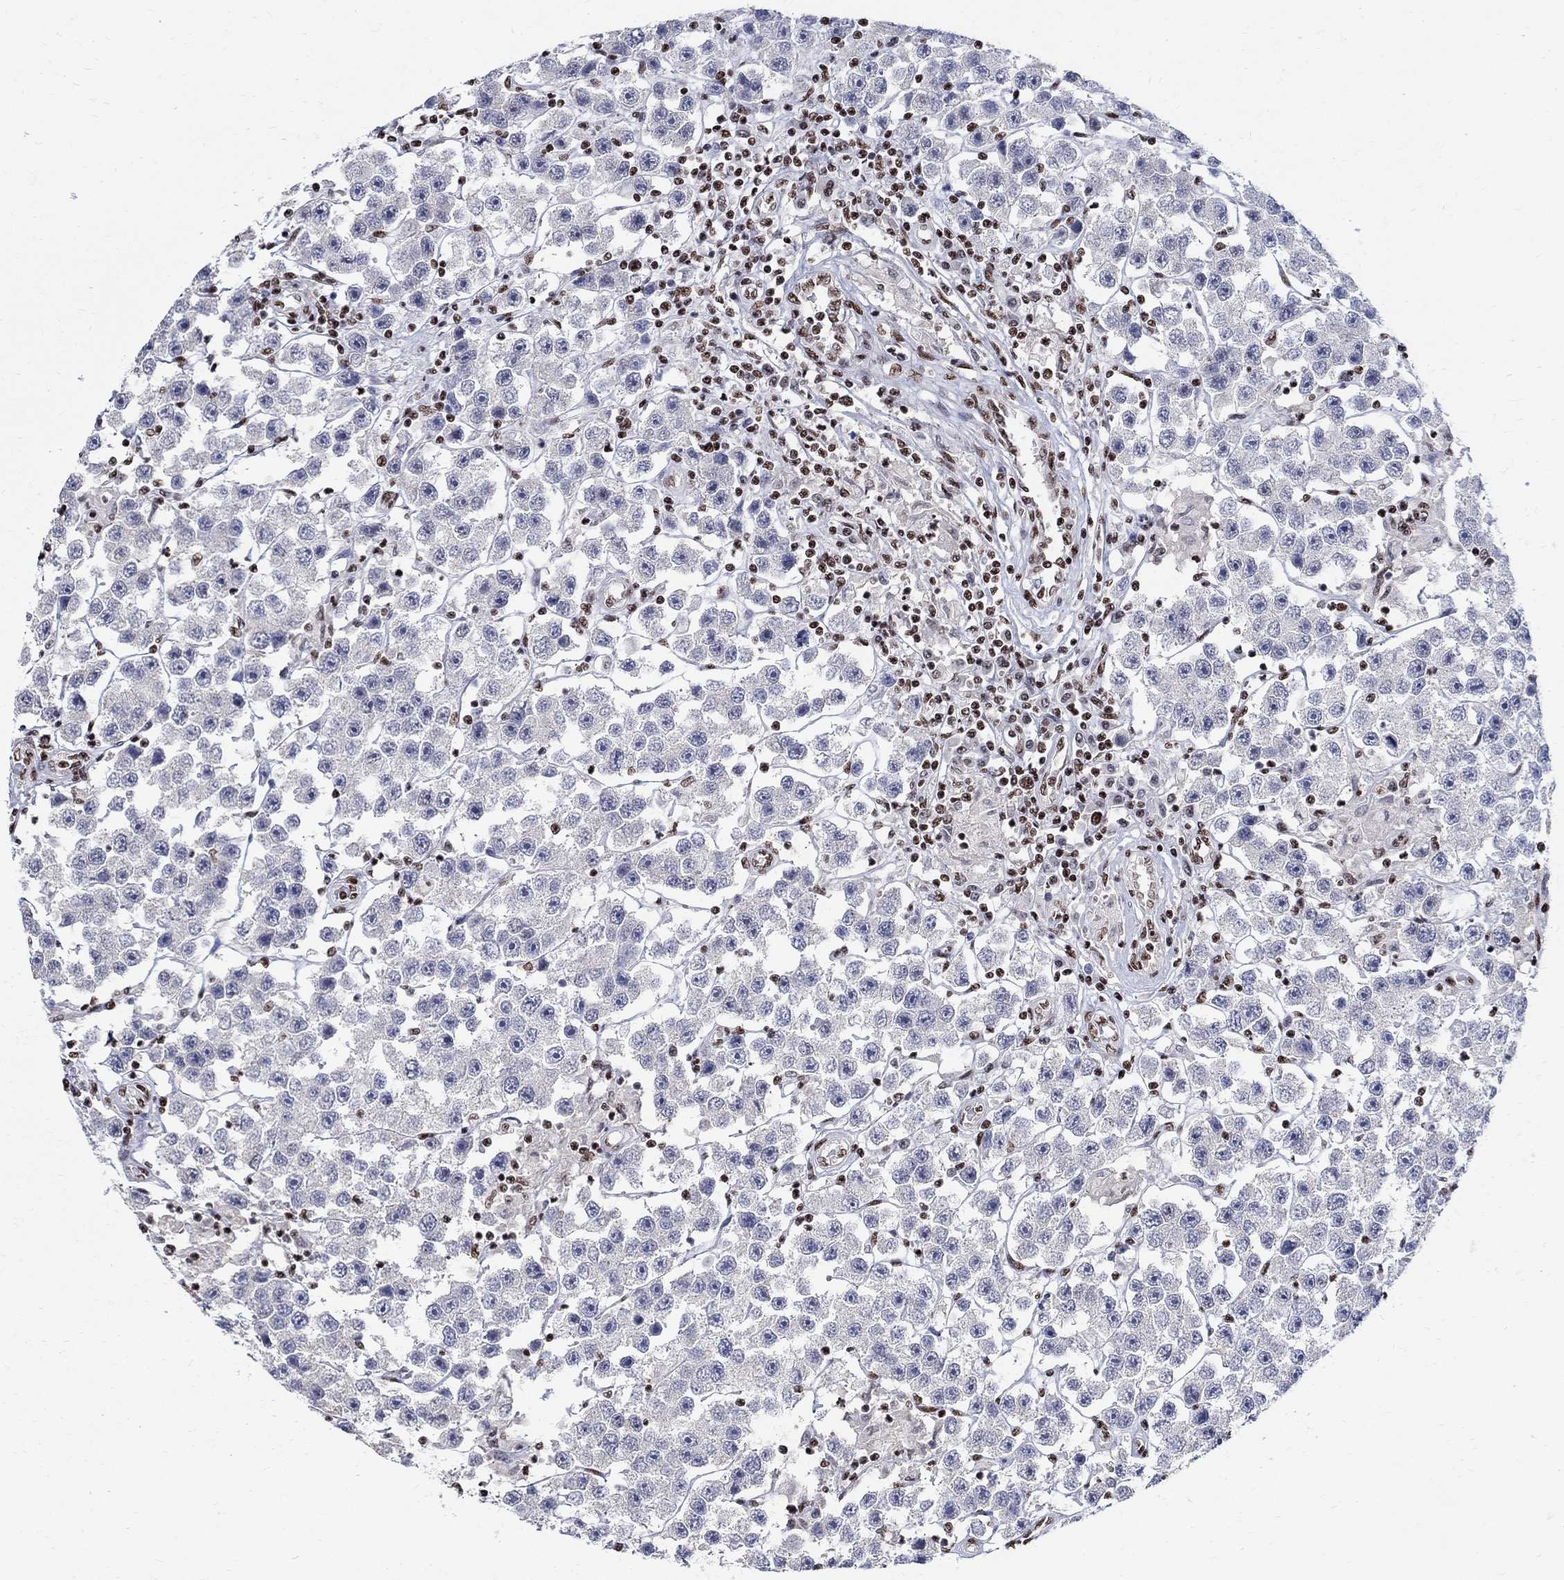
{"staining": {"intensity": "negative", "quantity": "none", "location": "none"}, "tissue": "testis cancer", "cell_type": "Tumor cells", "image_type": "cancer", "snomed": [{"axis": "morphology", "description": "Seminoma, NOS"}, {"axis": "topography", "description": "Testis"}], "caption": "High power microscopy image of an immunohistochemistry micrograph of seminoma (testis), revealing no significant staining in tumor cells.", "gene": "FBXO16", "patient": {"sex": "male", "age": 45}}